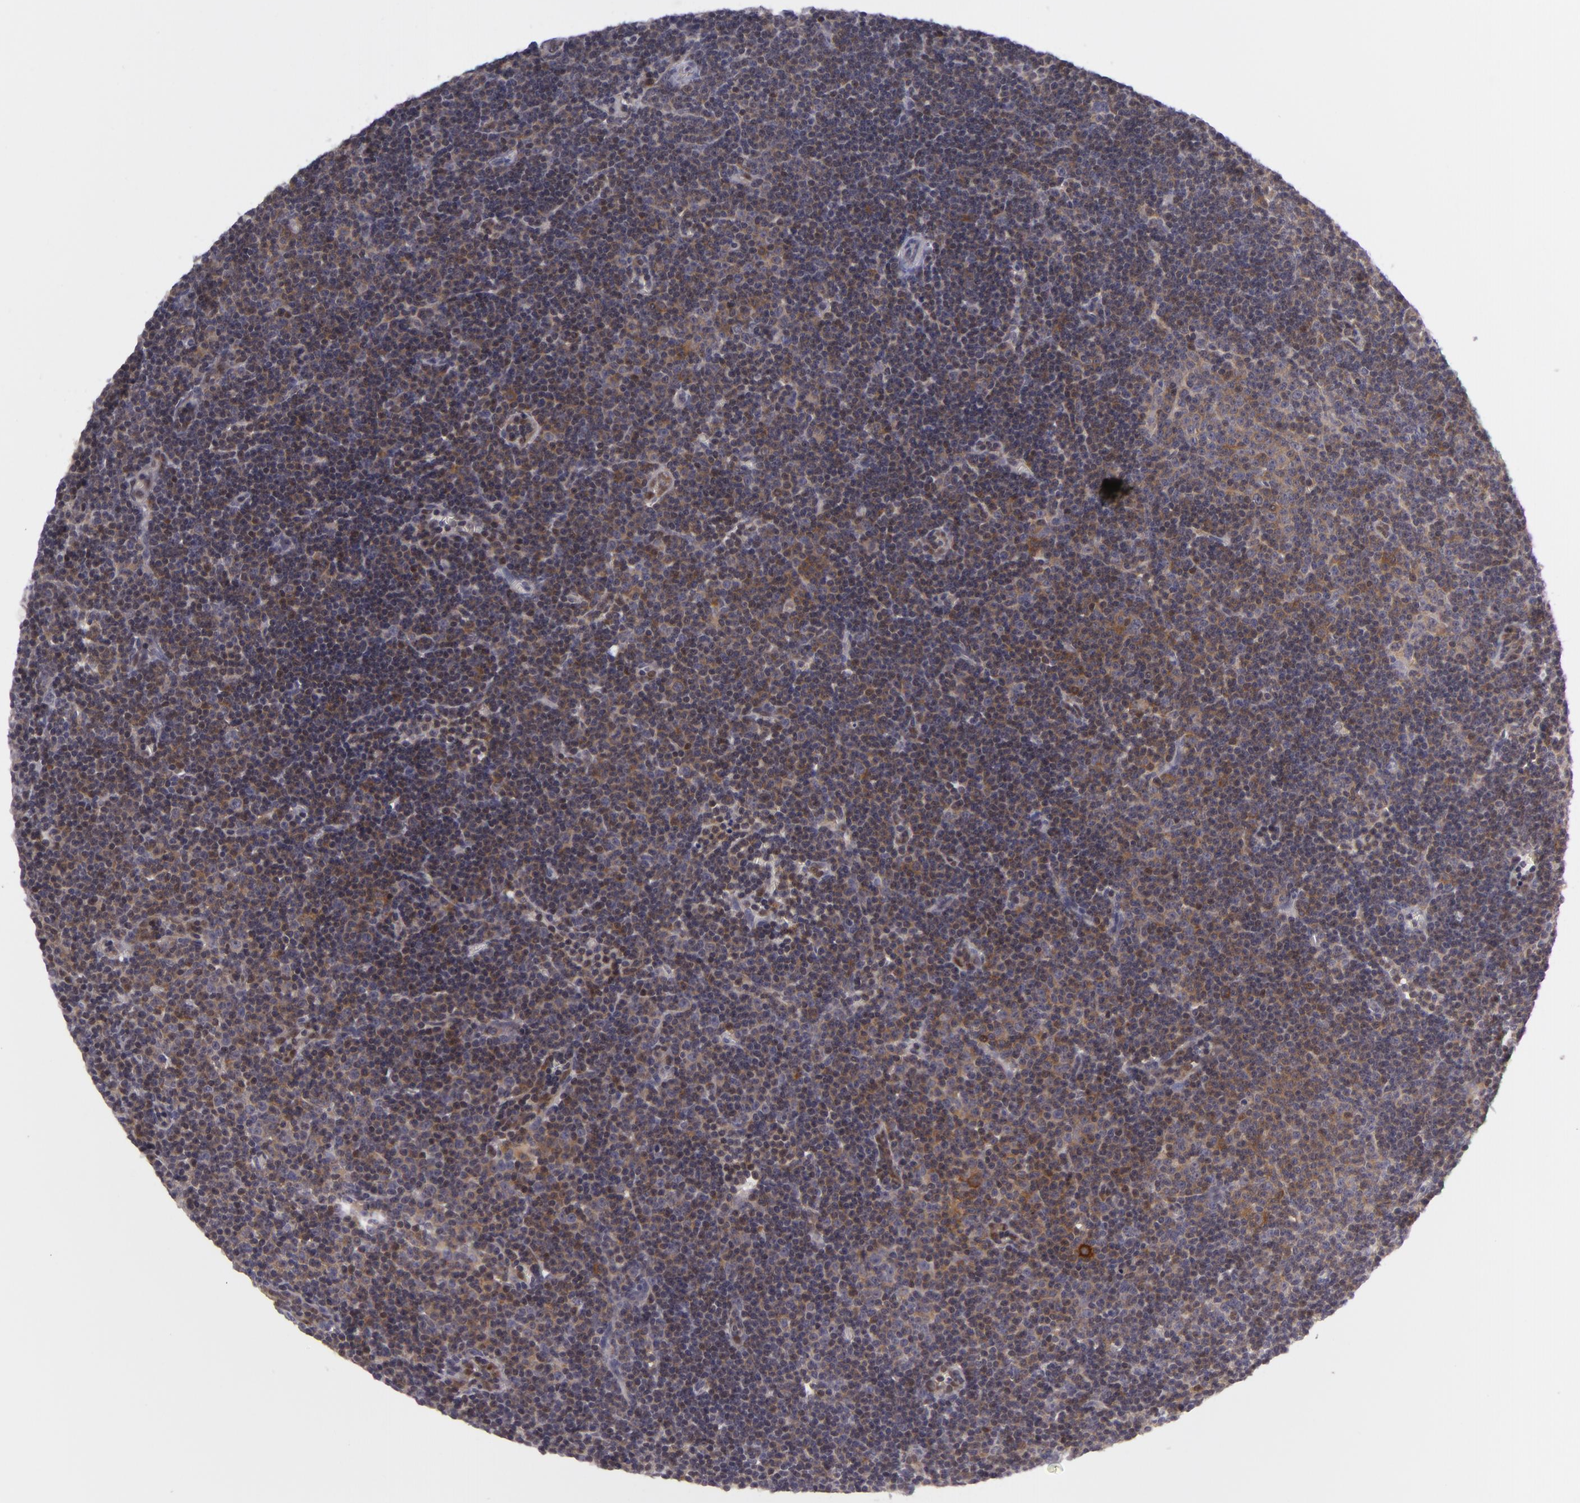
{"staining": {"intensity": "strong", "quantity": ">75%", "location": "cytoplasmic/membranous"}, "tissue": "lymphoma", "cell_type": "Tumor cells", "image_type": "cancer", "snomed": [{"axis": "morphology", "description": "Malignant lymphoma, non-Hodgkin's type, Low grade"}, {"axis": "topography", "description": "Lymph node"}], "caption": "Immunohistochemical staining of low-grade malignant lymphoma, non-Hodgkin's type displays high levels of strong cytoplasmic/membranous staining in about >75% of tumor cells.", "gene": "BCL10", "patient": {"sex": "male", "age": 57}}